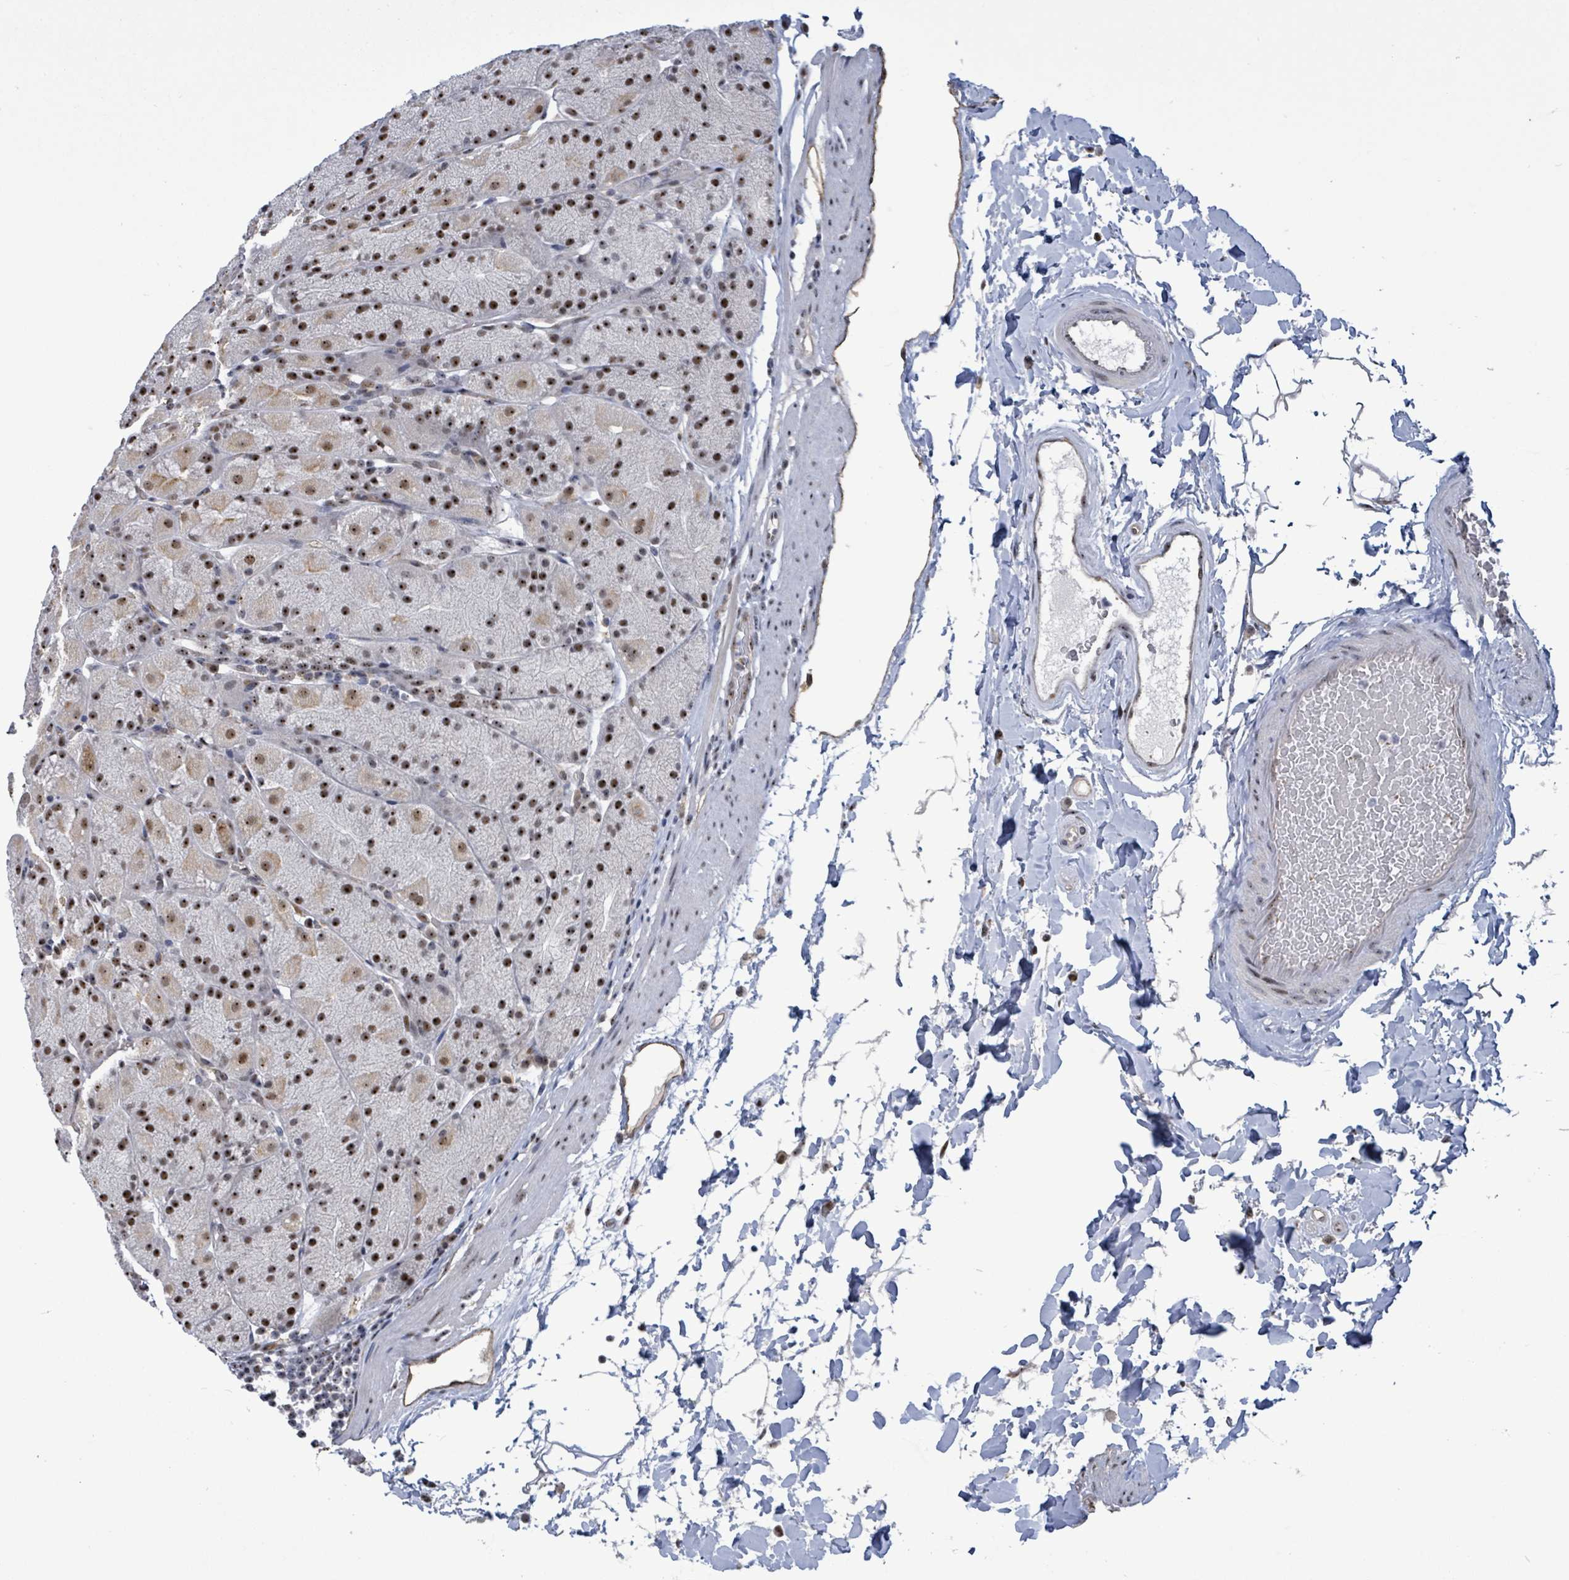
{"staining": {"intensity": "strong", "quantity": ">75%", "location": "cytoplasmic/membranous,nuclear"}, "tissue": "stomach", "cell_type": "Glandular cells", "image_type": "normal", "snomed": [{"axis": "morphology", "description": "Normal tissue, NOS"}, {"axis": "topography", "description": "Stomach, upper"}, {"axis": "topography", "description": "Stomach, lower"}], "caption": "Immunohistochemistry of normal human stomach demonstrates high levels of strong cytoplasmic/membranous,nuclear staining in about >75% of glandular cells. (DAB IHC with brightfield microscopy, high magnification).", "gene": "RRN3", "patient": {"sex": "male", "age": 67}}